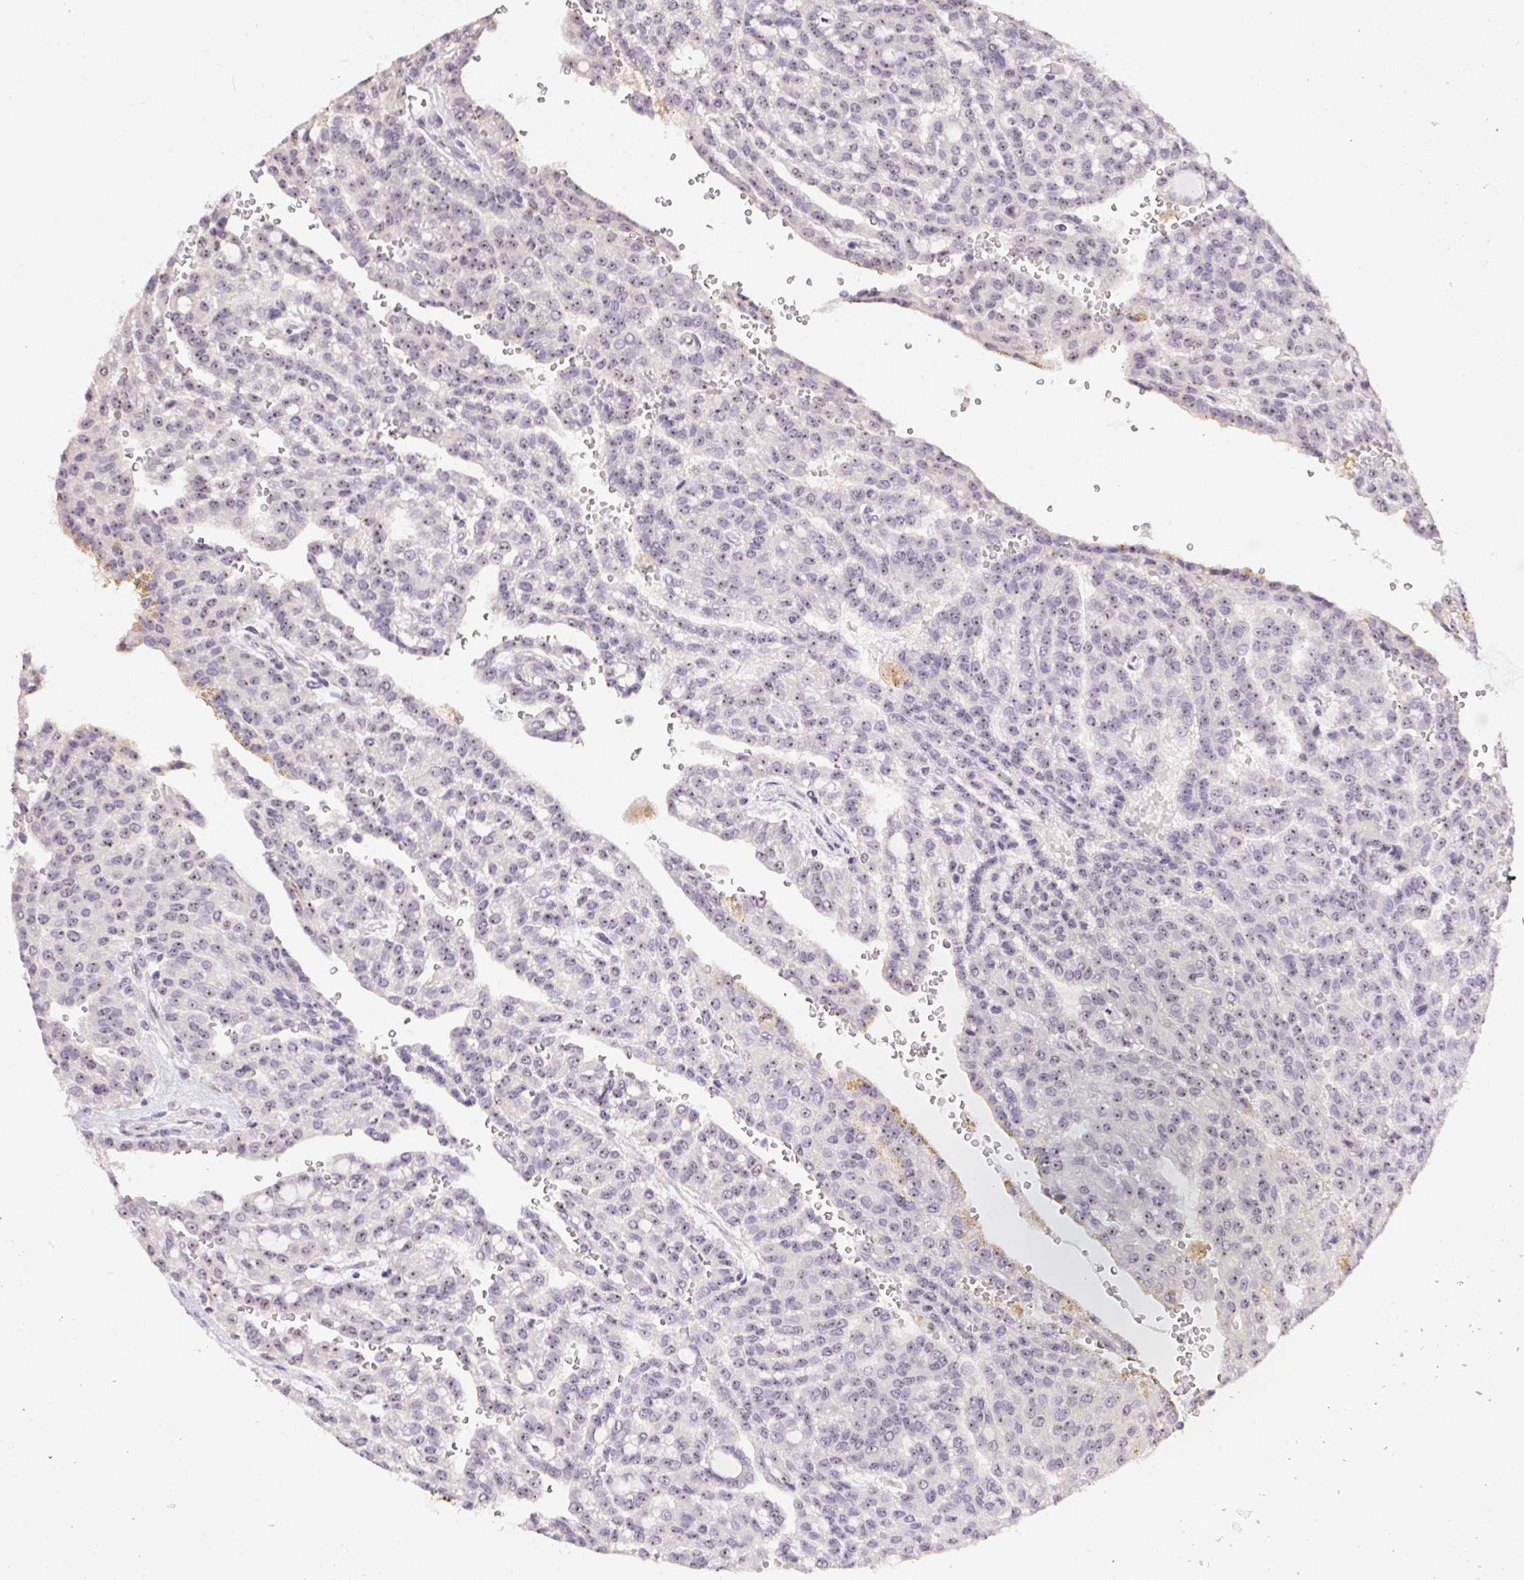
{"staining": {"intensity": "weak", "quantity": "25%-75%", "location": "nuclear"}, "tissue": "renal cancer", "cell_type": "Tumor cells", "image_type": "cancer", "snomed": [{"axis": "morphology", "description": "Adenocarcinoma, NOS"}, {"axis": "topography", "description": "Kidney"}], "caption": "Immunohistochemical staining of human adenocarcinoma (renal) shows low levels of weak nuclear protein expression in approximately 25%-75% of tumor cells.", "gene": "BATF2", "patient": {"sex": "male", "age": 63}}